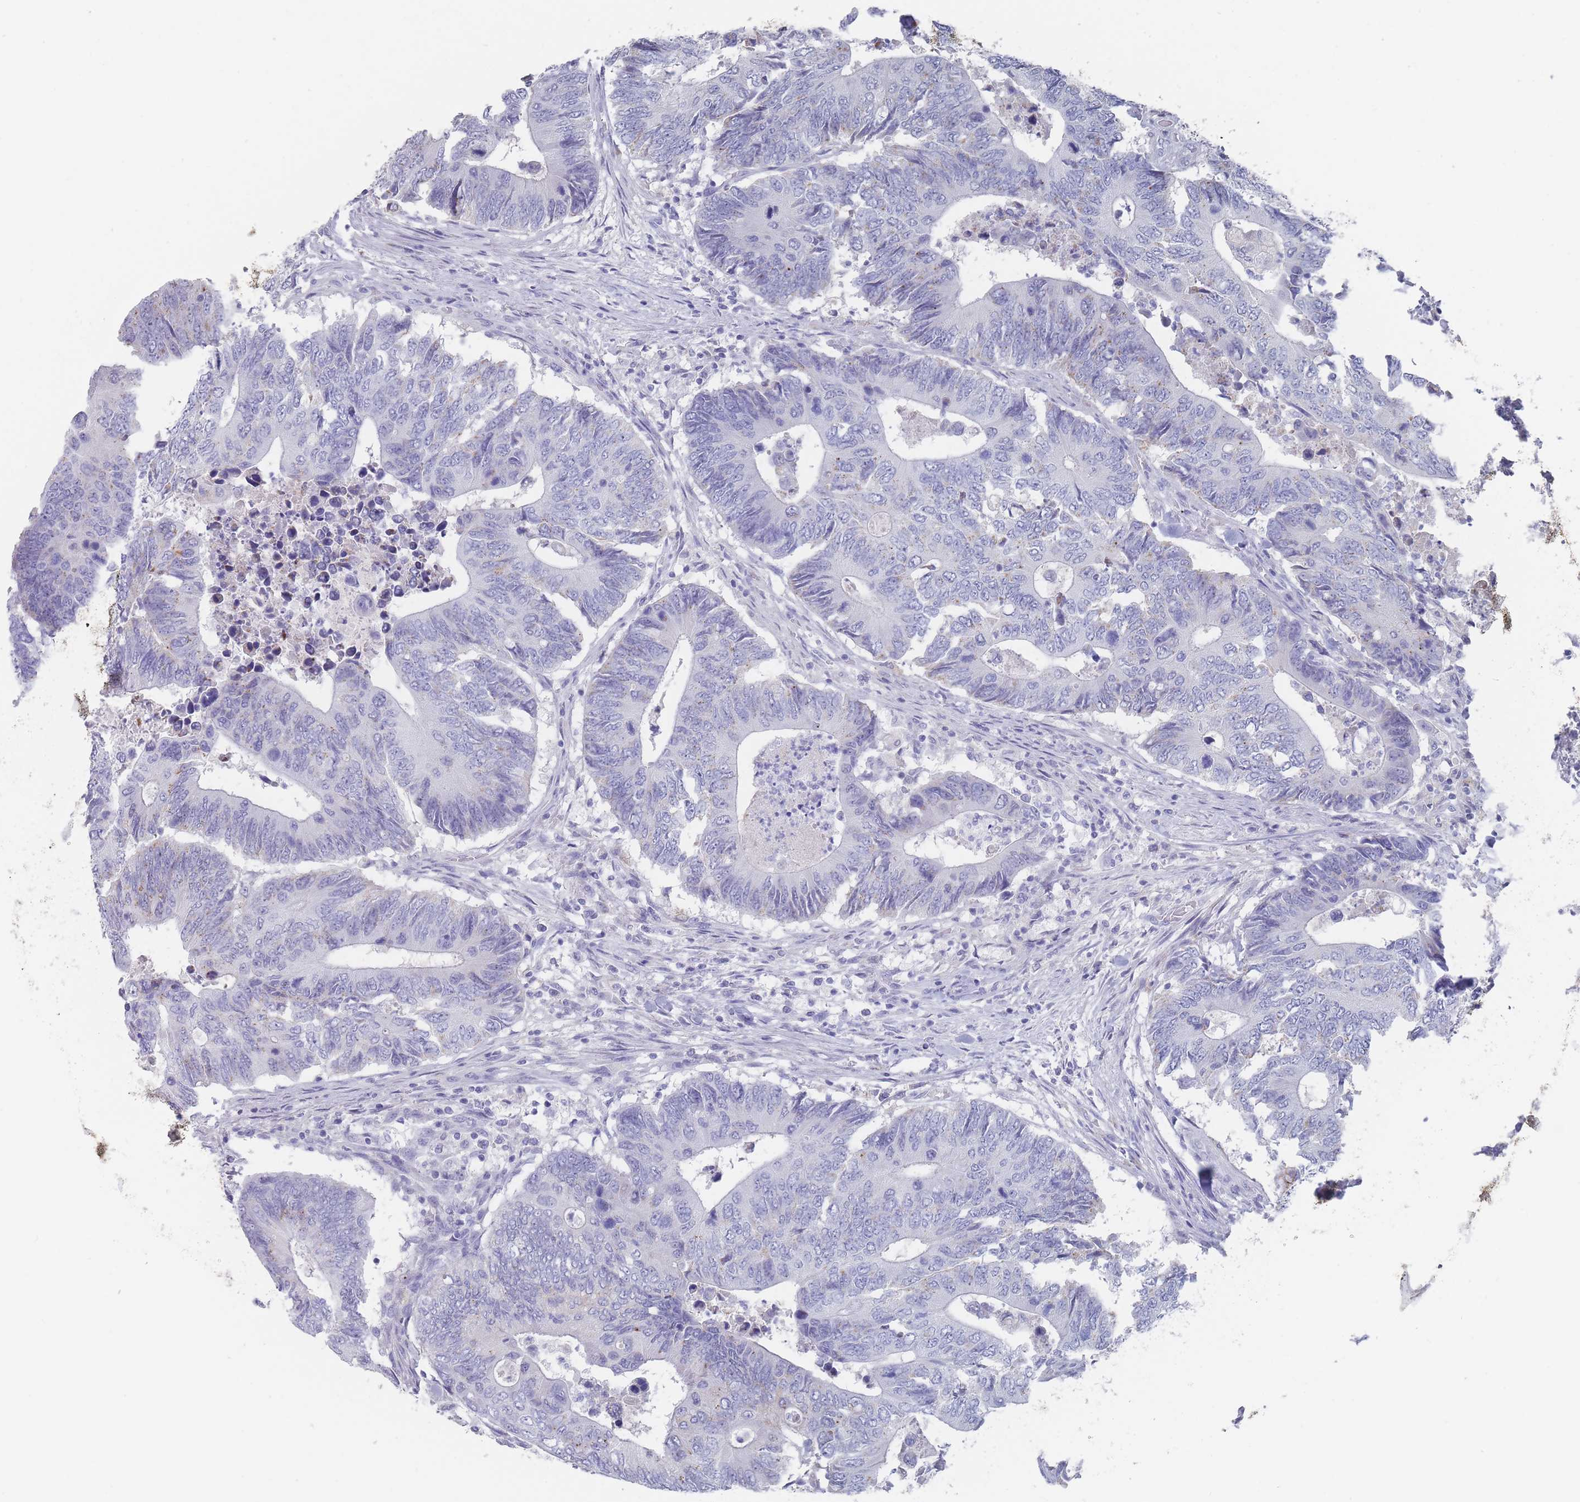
{"staining": {"intensity": "negative", "quantity": "none", "location": "none"}, "tissue": "colorectal cancer", "cell_type": "Tumor cells", "image_type": "cancer", "snomed": [{"axis": "morphology", "description": "Adenocarcinoma, NOS"}, {"axis": "topography", "description": "Colon"}], "caption": "High power microscopy micrograph of an IHC micrograph of adenocarcinoma (colorectal), revealing no significant staining in tumor cells.", "gene": "CYP51A1", "patient": {"sex": "male", "age": 87}}